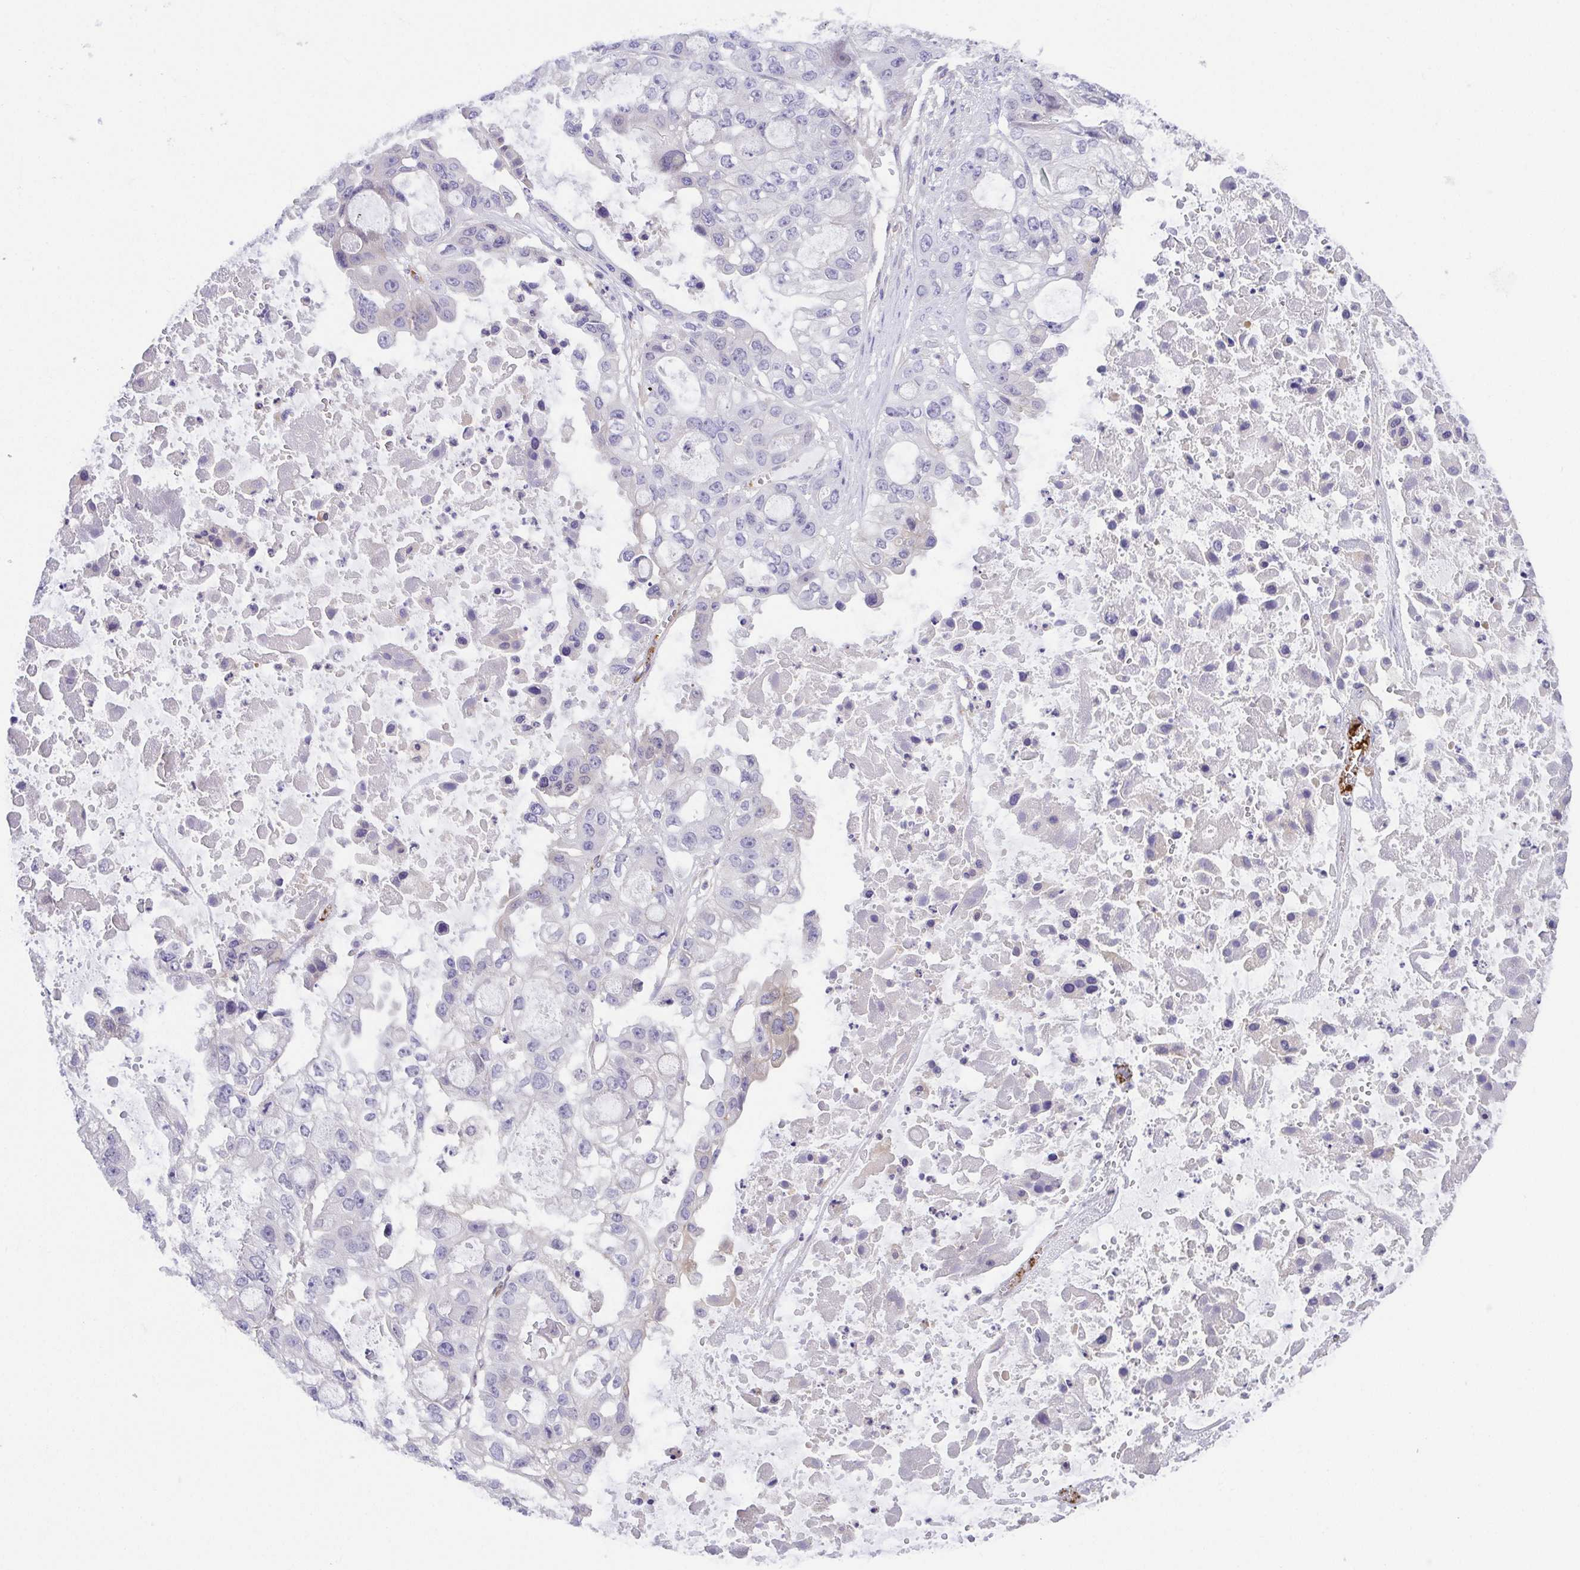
{"staining": {"intensity": "negative", "quantity": "none", "location": "none"}, "tissue": "ovarian cancer", "cell_type": "Tumor cells", "image_type": "cancer", "snomed": [{"axis": "morphology", "description": "Cystadenocarcinoma, serous, NOS"}, {"axis": "topography", "description": "Ovary"}], "caption": "DAB immunohistochemical staining of ovarian serous cystadenocarcinoma shows no significant staining in tumor cells.", "gene": "PRR14L", "patient": {"sex": "female", "age": 56}}